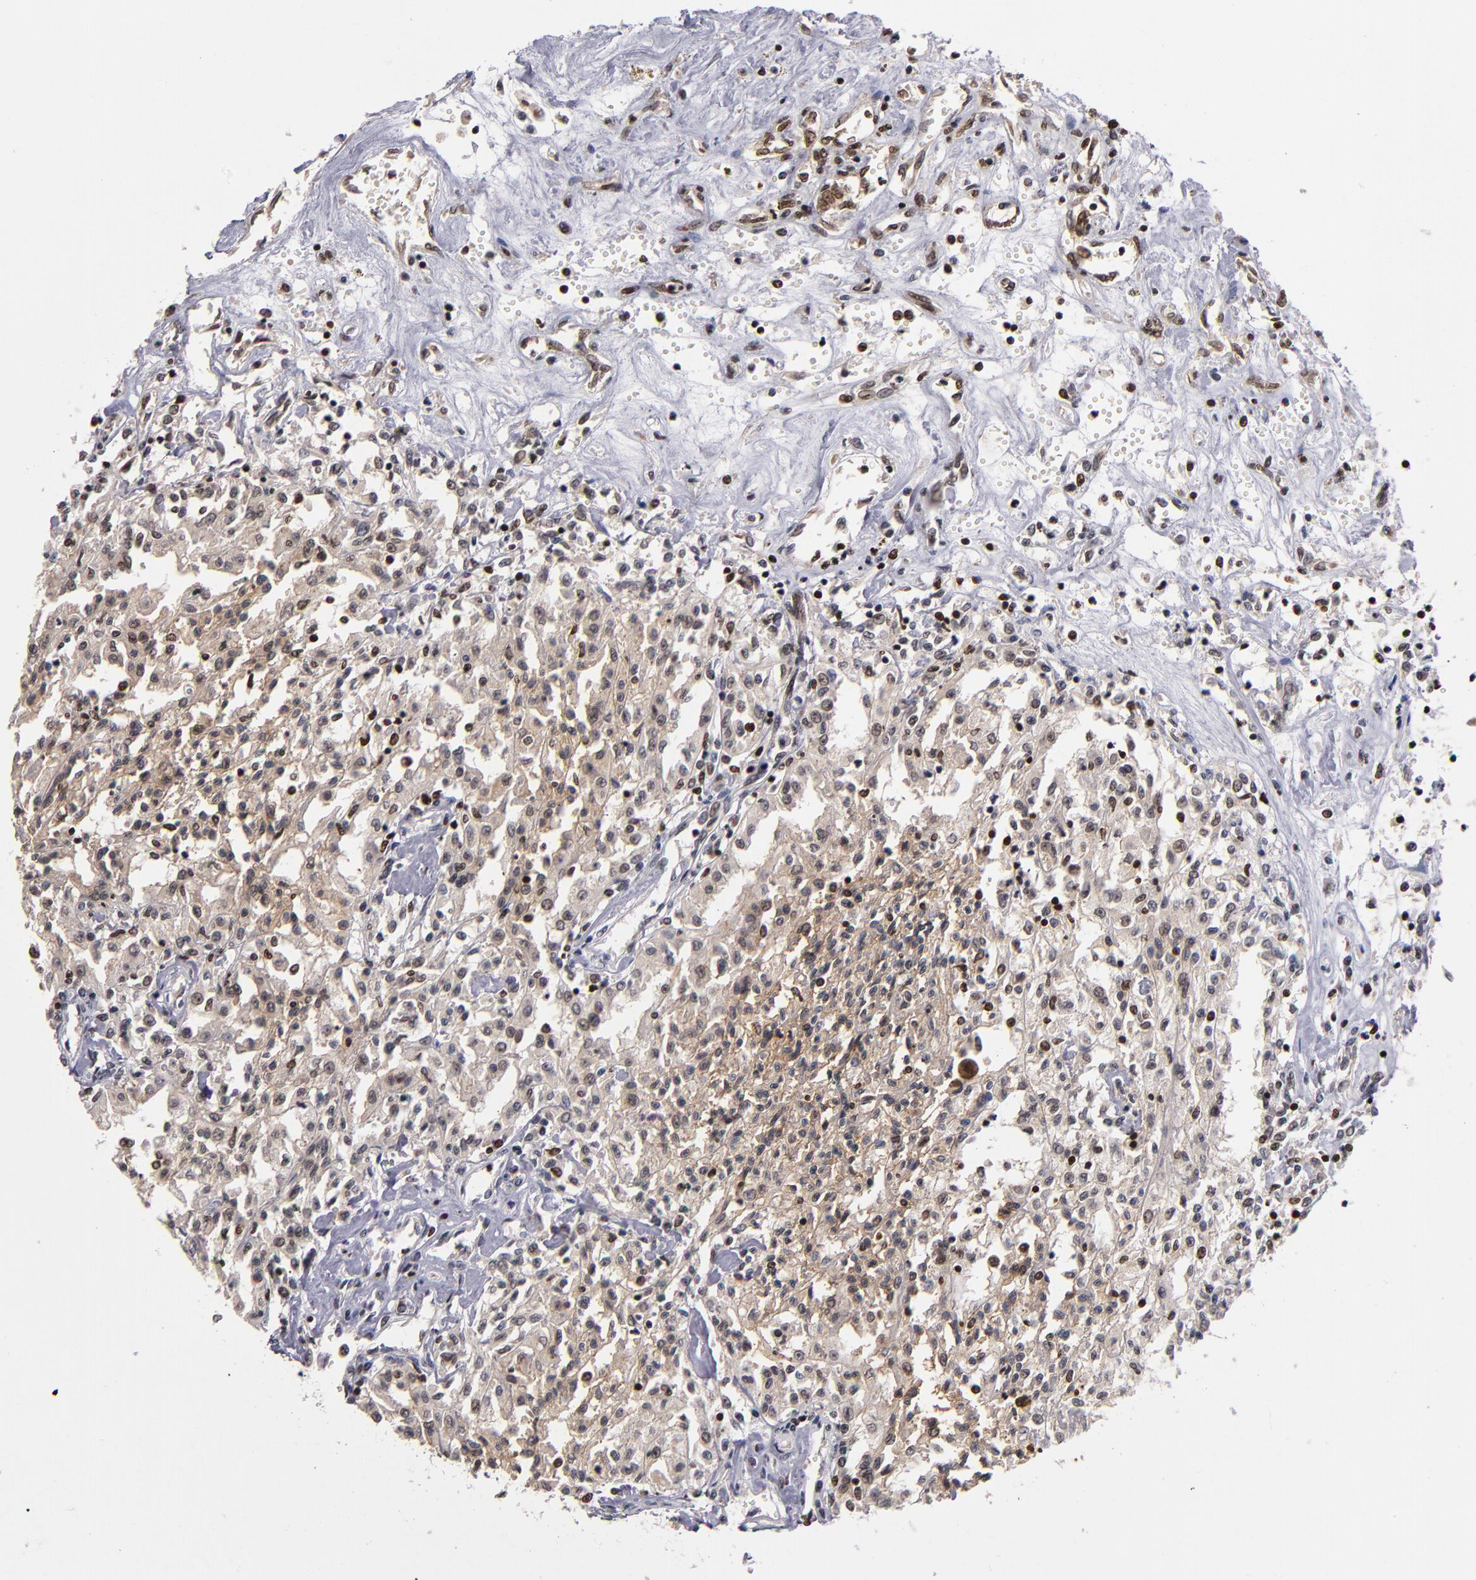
{"staining": {"intensity": "weak", "quantity": ">75%", "location": "cytoplasmic/membranous"}, "tissue": "renal cancer", "cell_type": "Tumor cells", "image_type": "cancer", "snomed": [{"axis": "morphology", "description": "Adenocarcinoma, NOS"}, {"axis": "topography", "description": "Kidney"}], "caption": "Protein staining of renal cancer (adenocarcinoma) tissue displays weak cytoplasmic/membranous positivity in about >75% of tumor cells.", "gene": "KDM6A", "patient": {"sex": "male", "age": 78}}